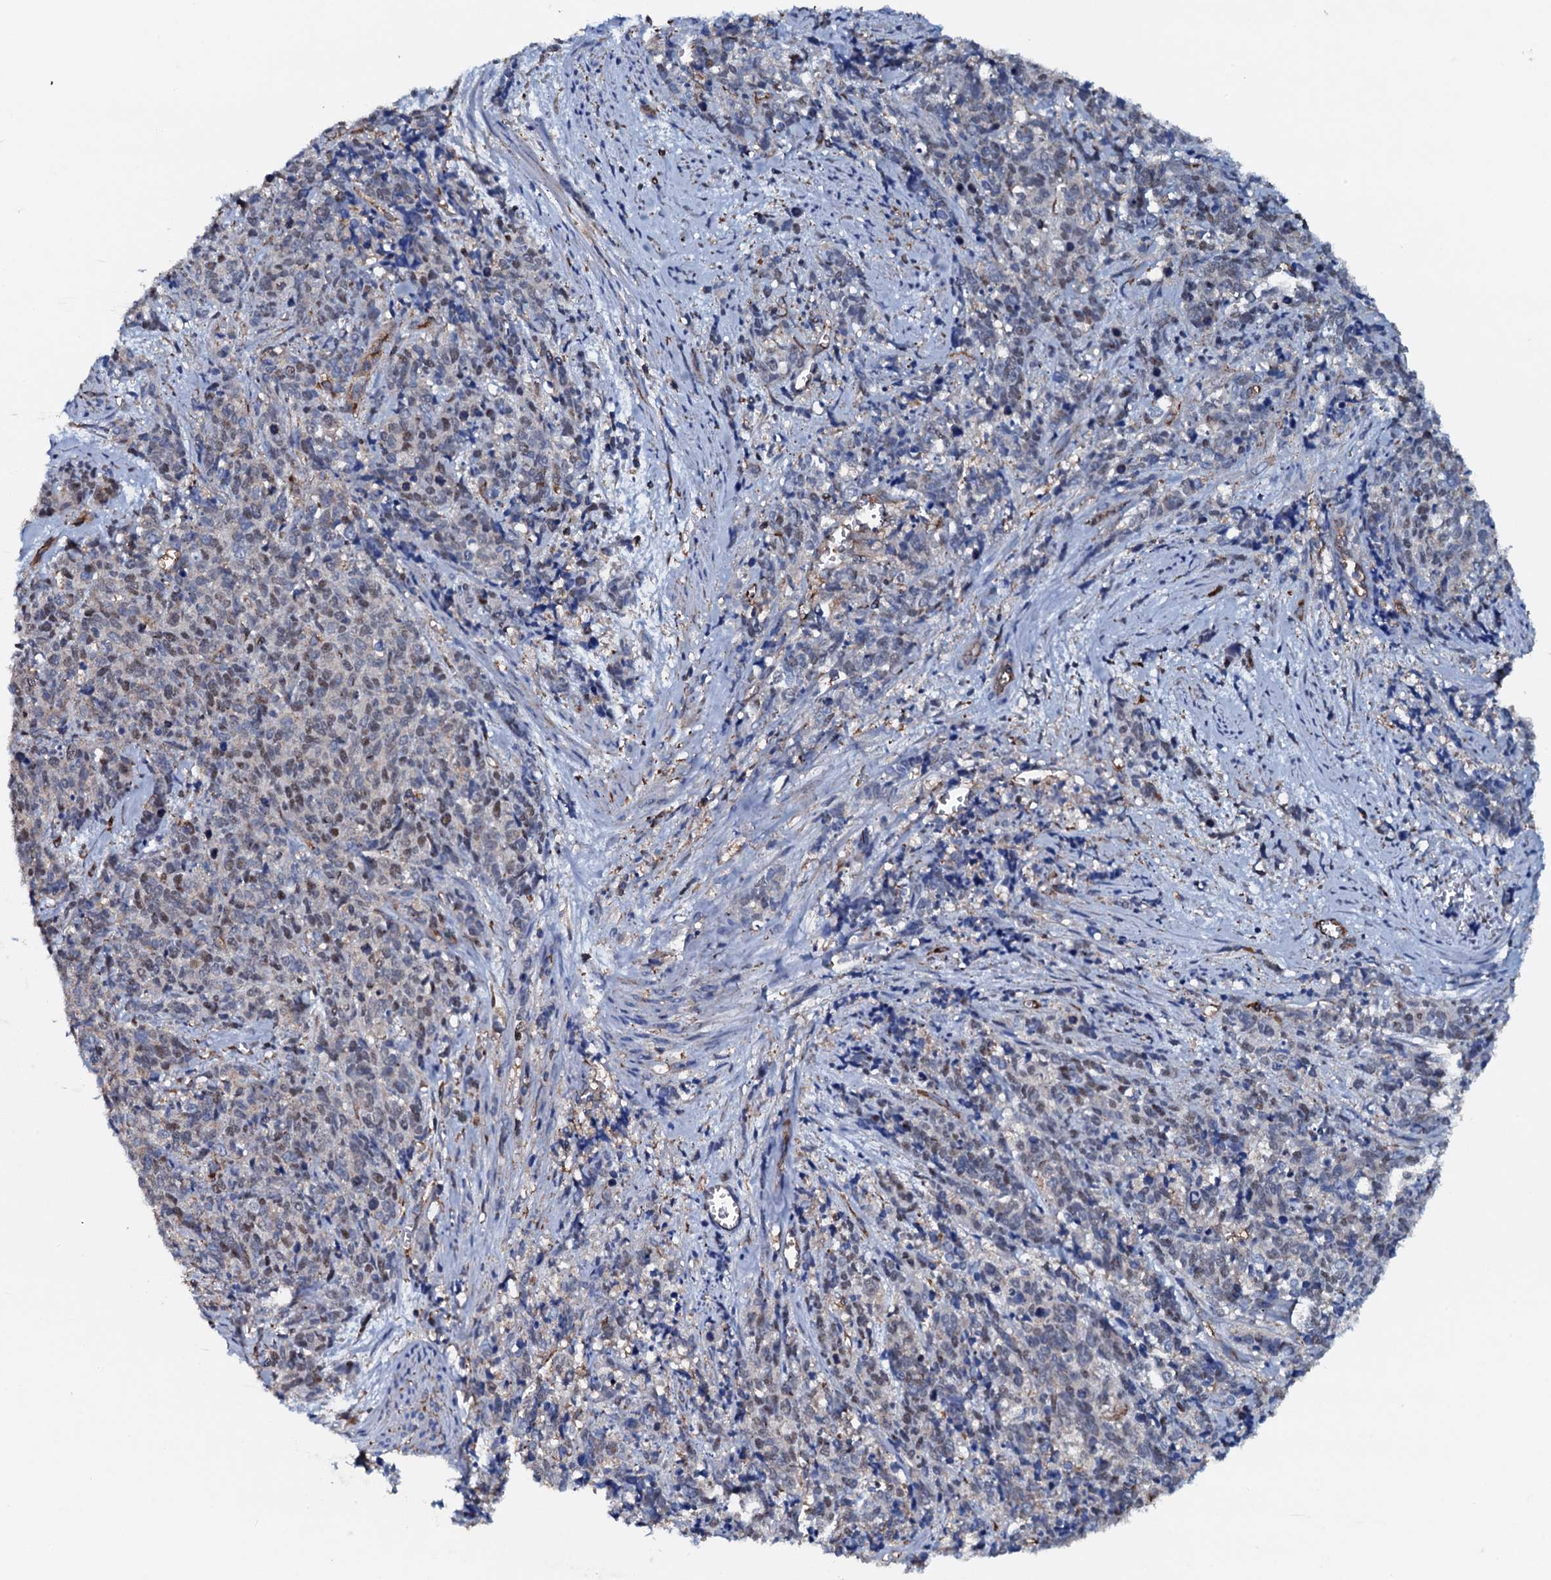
{"staining": {"intensity": "weak", "quantity": "<25%", "location": "nuclear"}, "tissue": "cervical cancer", "cell_type": "Tumor cells", "image_type": "cancer", "snomed": [{"axis": "morphology", "description": "Squamous cell carcinoma, NOS"}, {"axis": "topography", "description": "Cervix"}], "caption": "Cervical cancer (squamous cell carcinoma) was stained to show a protein in brown. There is no significant staining in tumor cells.", "gene": "MS4A4E", "patient": {"sex": "female", "age": 60}}